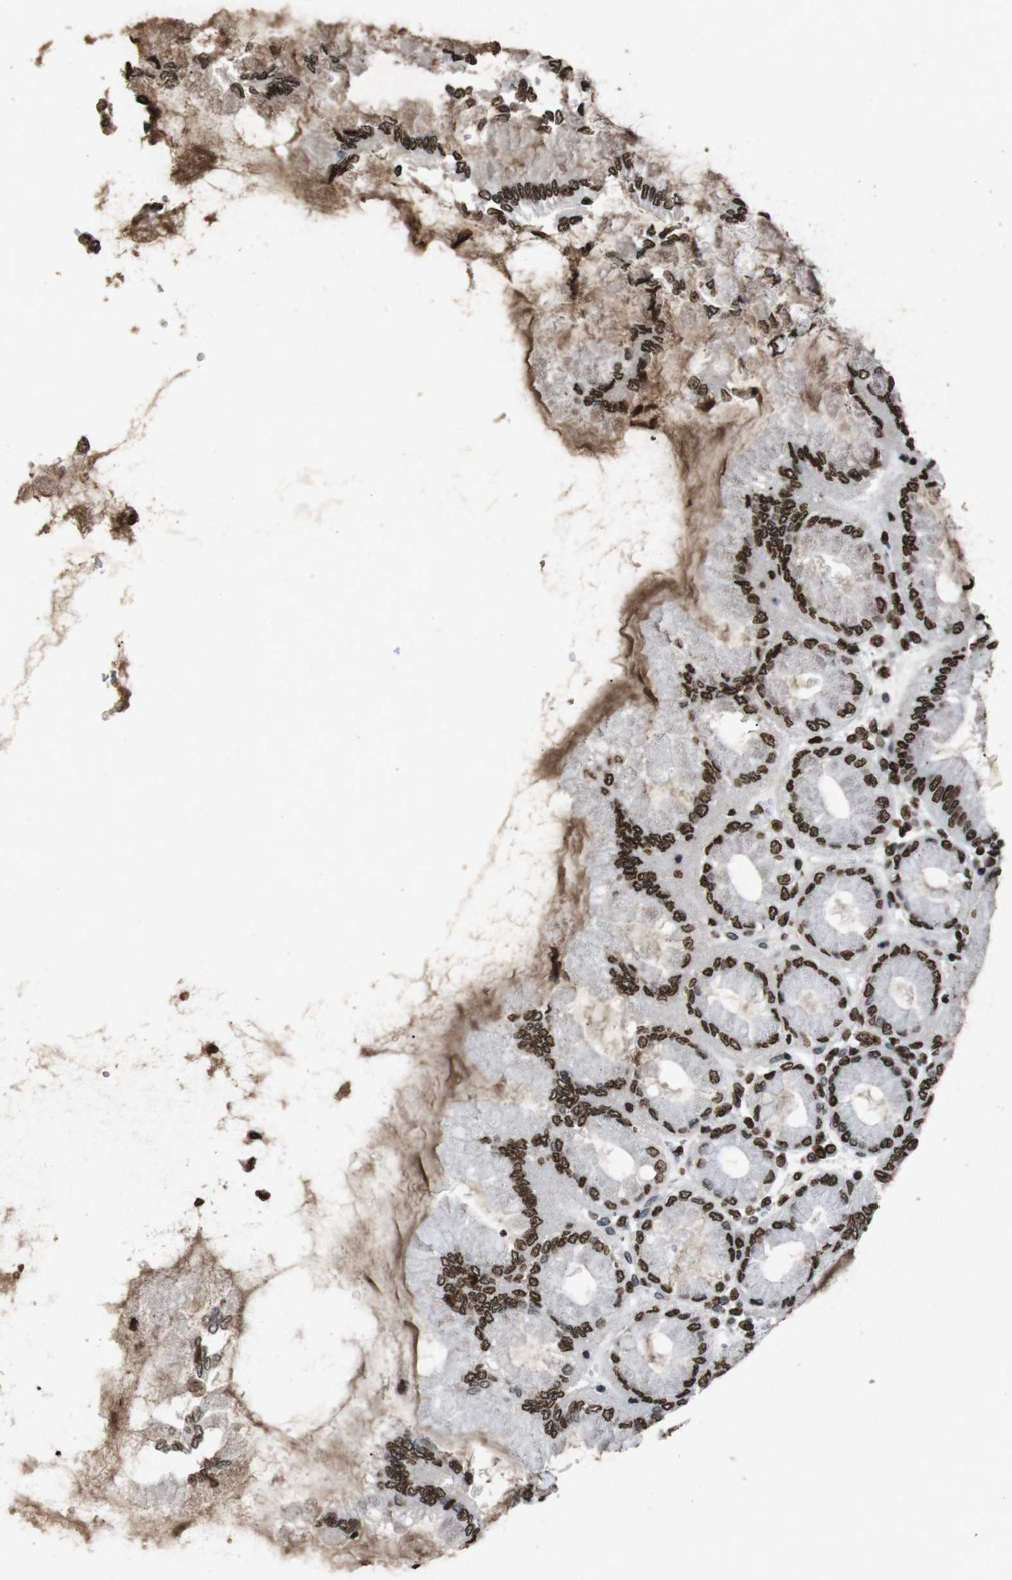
{"staining": {"intensity": "strong", "quantity": ">75%", "location": "cytoplasmic/membranous,nuclear"}, "tissue": "stomach", "cell_type": "Glandular cells", "image_type": "normal", "snomed": [{"axis": "morphology", "description": "Normal tissue, NOS"}, {"axis": "topography", "description": "Stomach, upper"}], "caption": "Immunohistochemistry (IHC) of normal stomach demonstrates high levels of strong cytoplasmic/membranous,nuclear expression in about >75% of glandular cells.", "gene": "MDM2", "patient": {"sex": "female", "age": 56}}